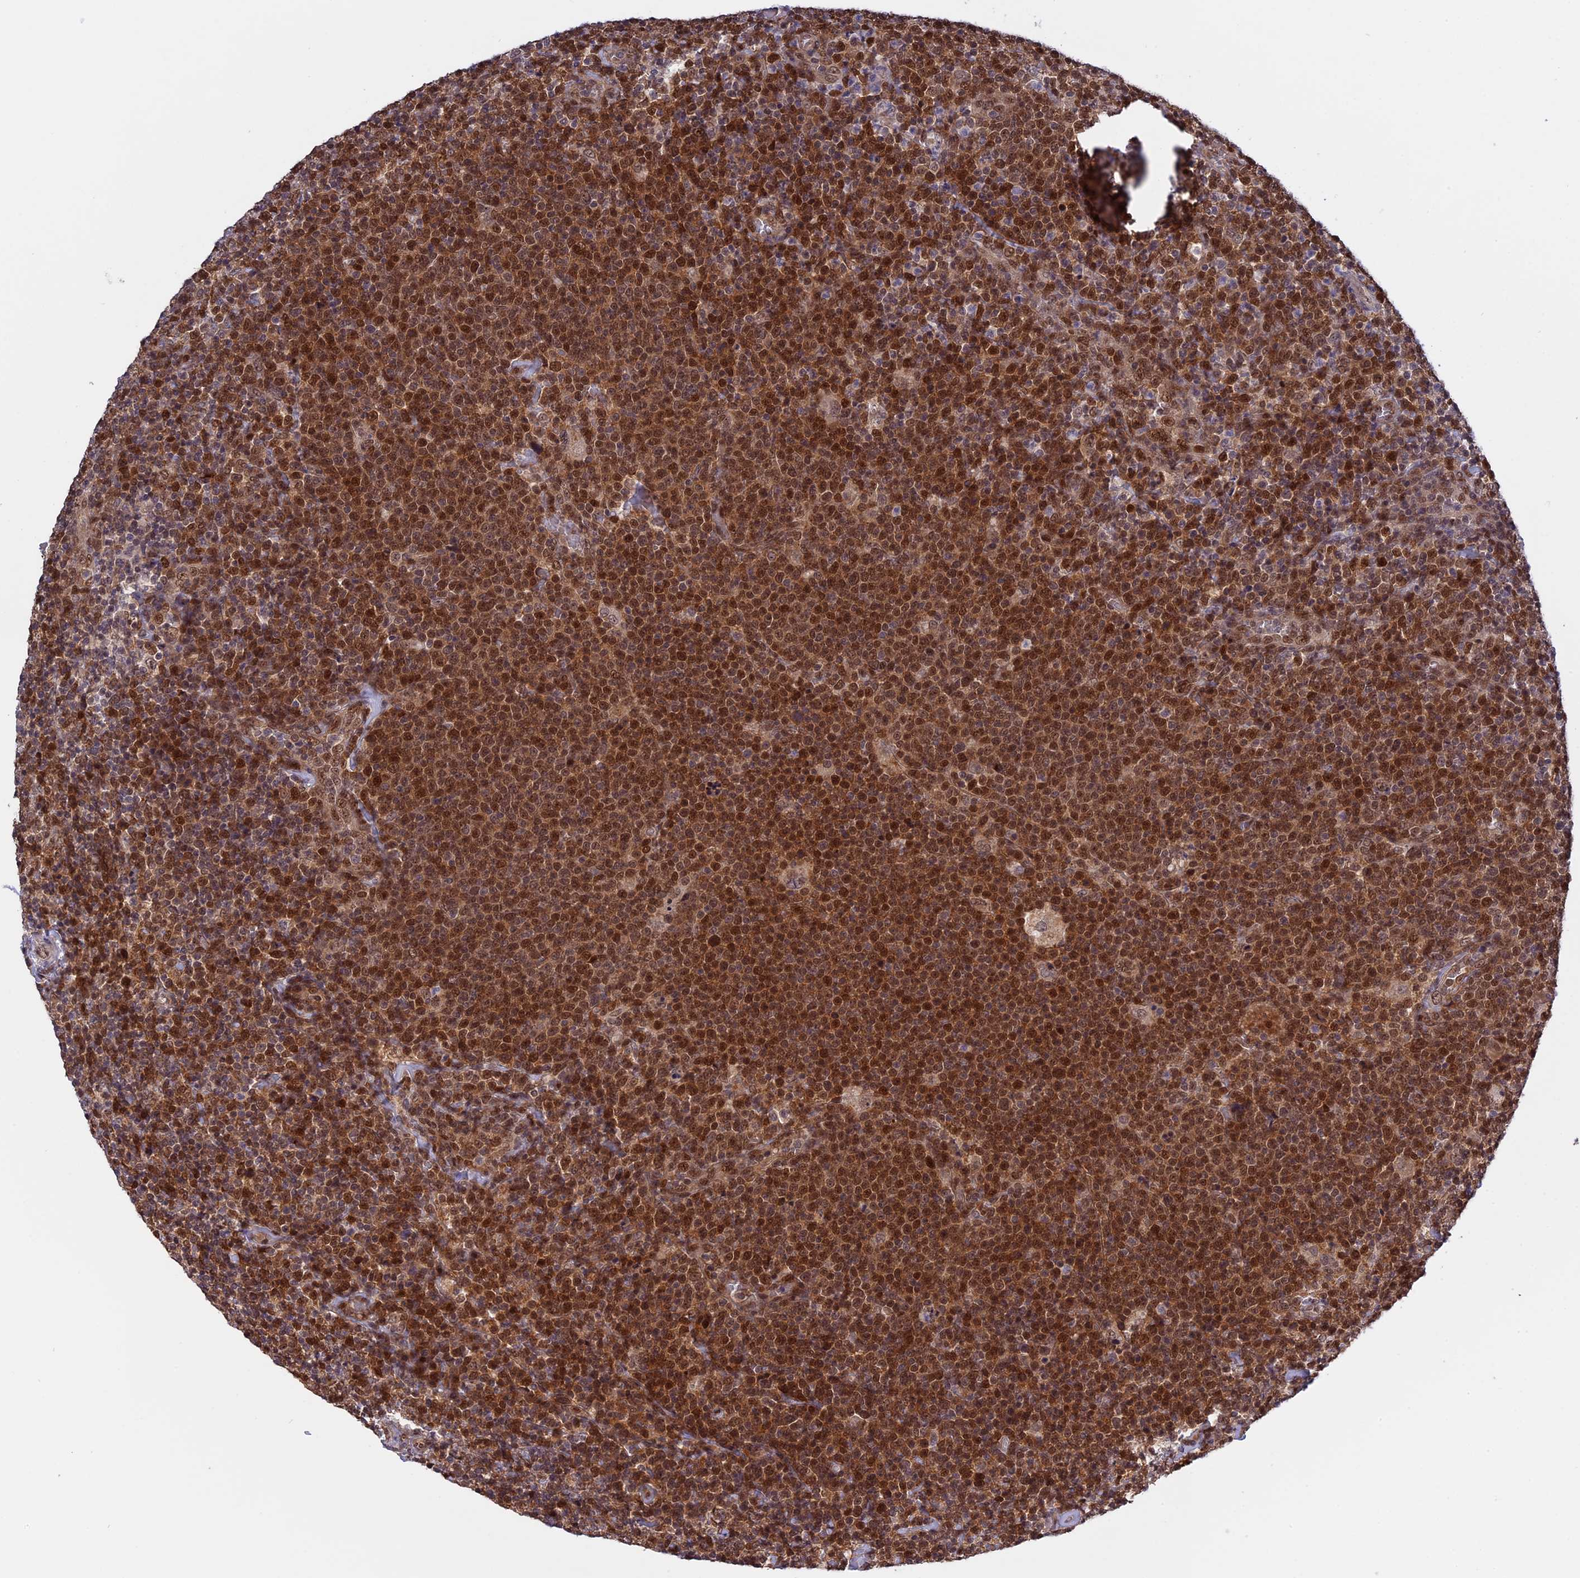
{"staining": {"intensity": "moderate", "quantity": ">75%", "location": "nuclear"}, "tissue": "lymphoma", "cell_type": "Tumor cells", "image_type": "cancer", "snomed": [{"axis": "morphology", "description": "Malignant lymphoma, non-Hodgkin's type, High grade"}, {"axis": "topography", "description": "Lymph node"}], "caption": "About >75% of tumor cells in lymphoma show moderate nuclear protein staining as visualized by brown immunohistochemical staining.", "gene": "ZNF428", "patient": {"sex": "male", "age": 61}}